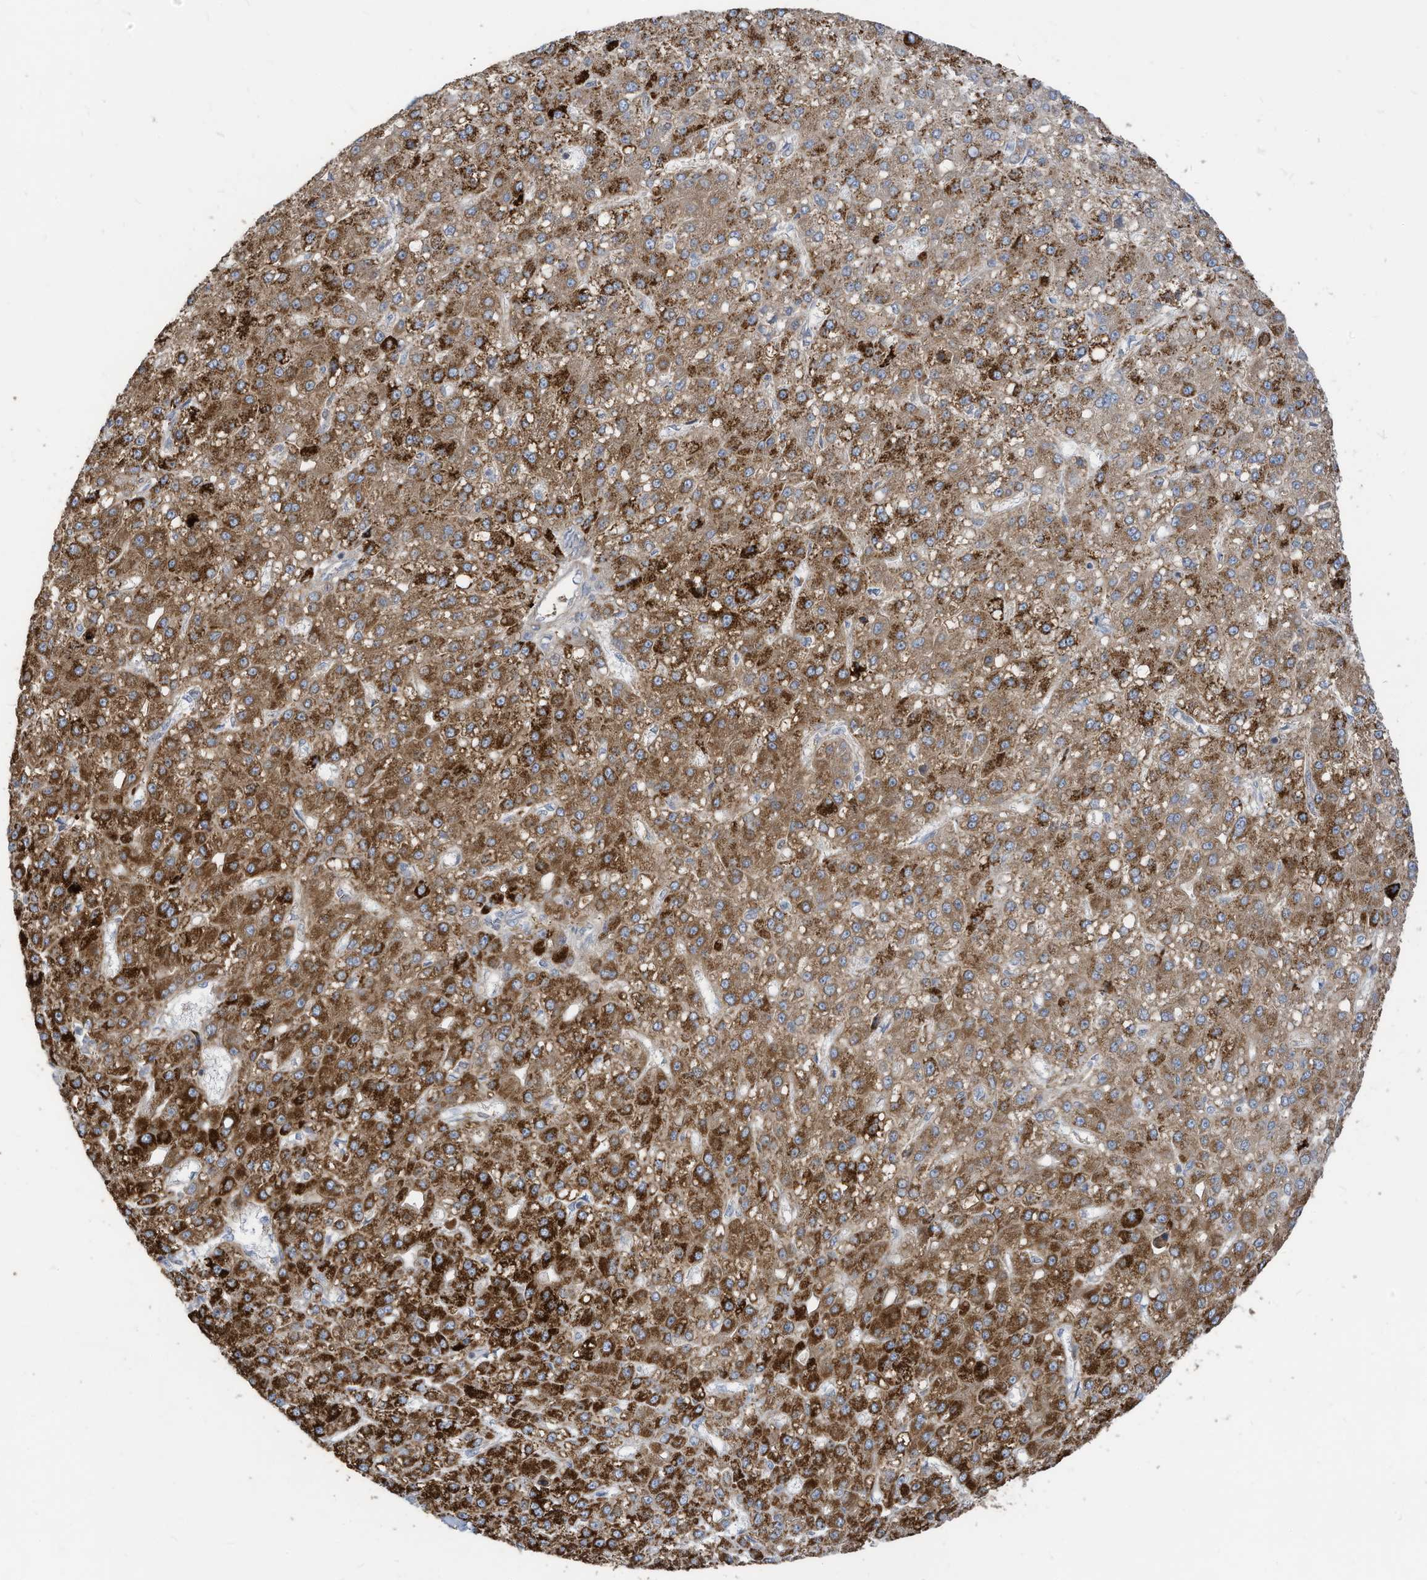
{"staining": {"intensity": "strong", "quantity": ">75%", "location": "cytoplasmic/membranous"}, "tissue": "liver cancer", "cell_type": "Tumor cells", "image_type": "cancer", "snomed": [{"axis": "morphology", "description": "Carcinoma, Hepatocellular, NOS"}, {"axis": "topography", "description": "Liver"}], "caption": "Liver hepatocellular carcinoma stained with a brown dye displays strong cytoplasmic/membranous positive expression in about >75% of tumor cells.", "gene": "GPATCH3", "patient": {"sex": "male", "age": 67}}